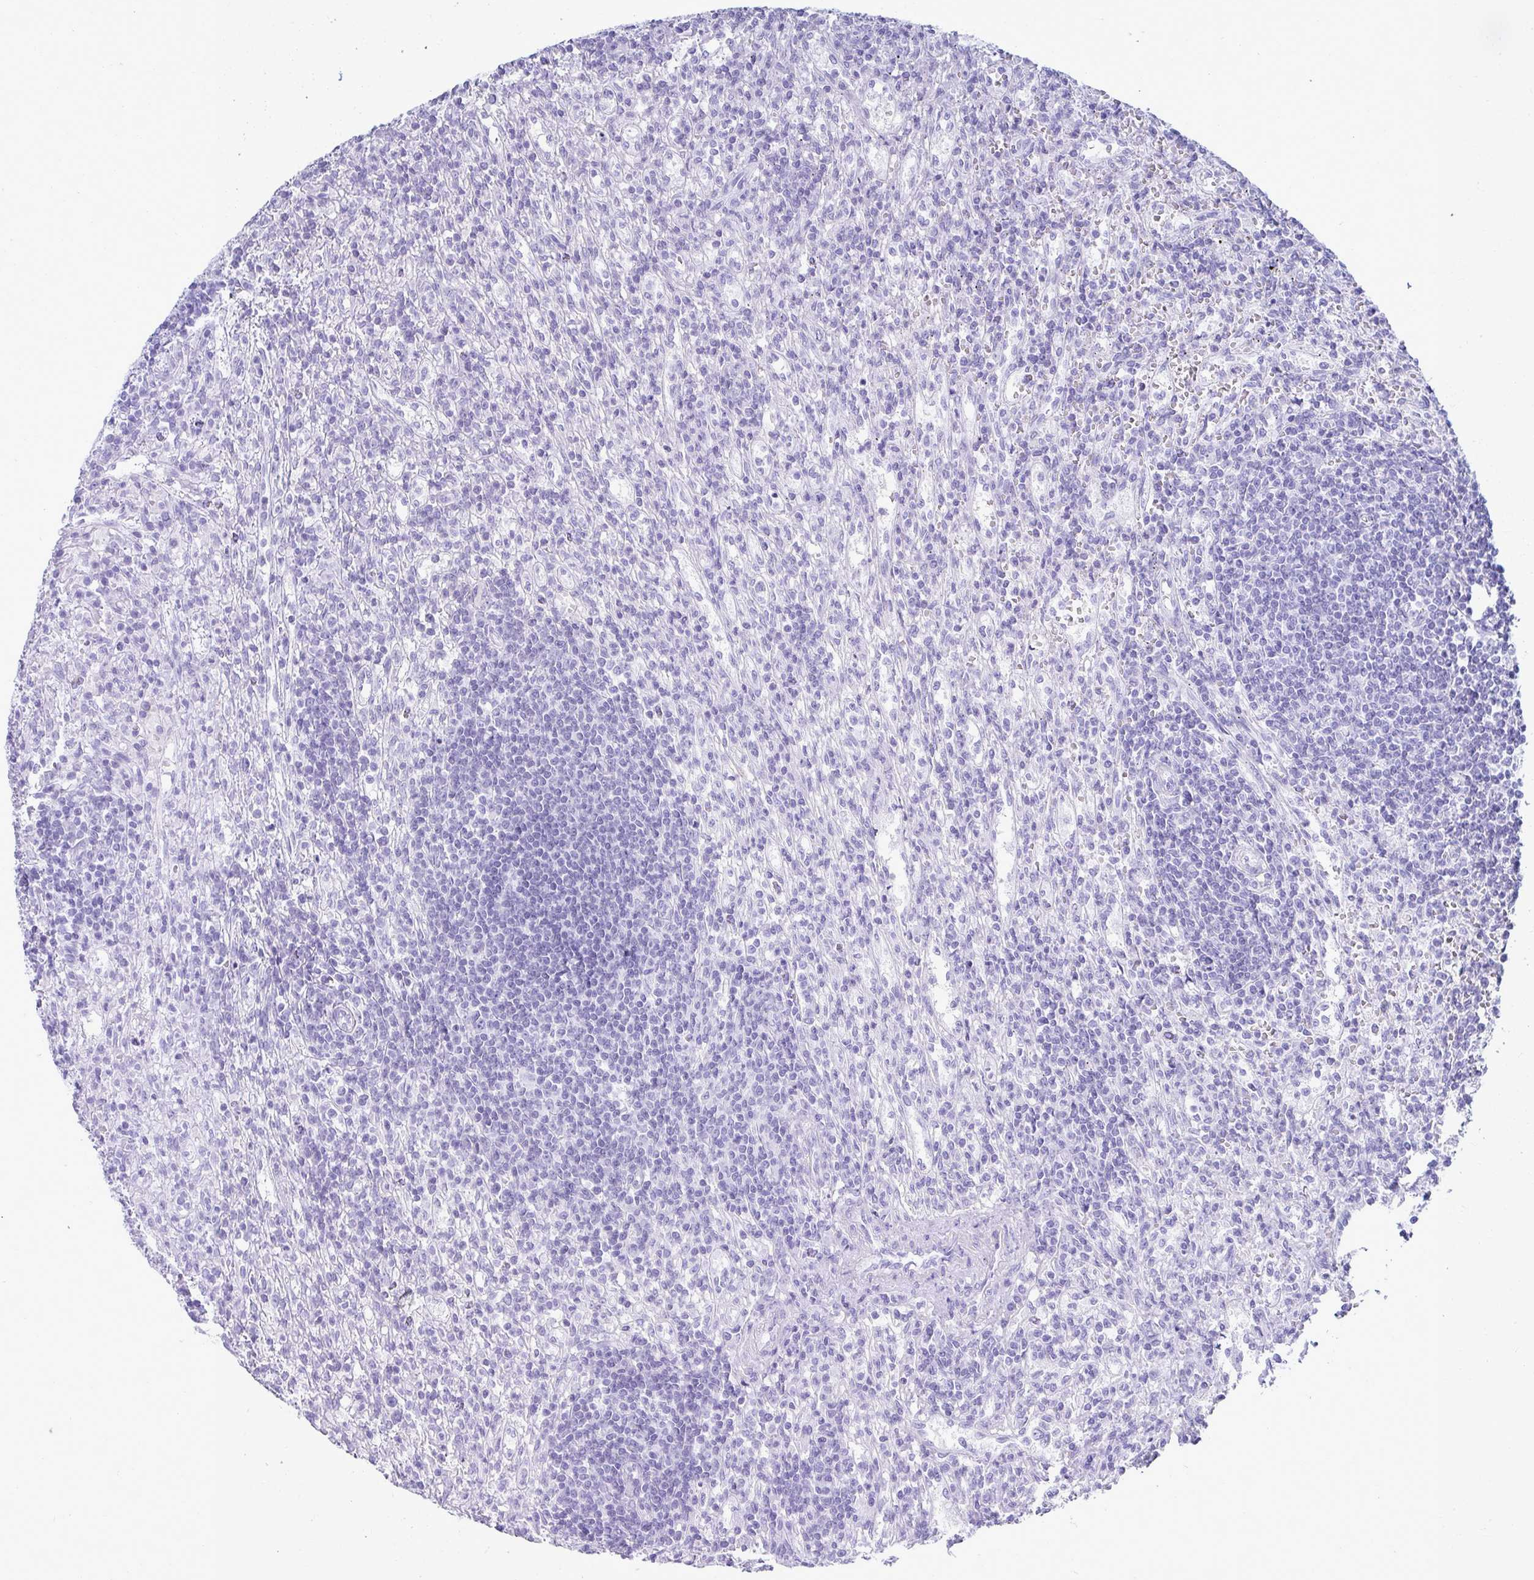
{"staining": {"intensity": "negative", "quantity": "none", "location": "none"}, "tissue": "lymphoma", "cell_type": "Tumor cells", "image_type": "cancer", "snomed": [{"axis": "morphology", "description": "Malignant lymphoma, non-Hodgkin's type, Low grade"}, {"axis": "topography", "description": "Spleen"}], "caption": "The immunohistochemistry (IHC) photomicrograph has no significant positivity in tumor cells of malignant lymphoma, non-Hodgkin's type (low-grade) tissue.", "gene": "ATP4B", "patient": {"sex": "male", "age": 76}}